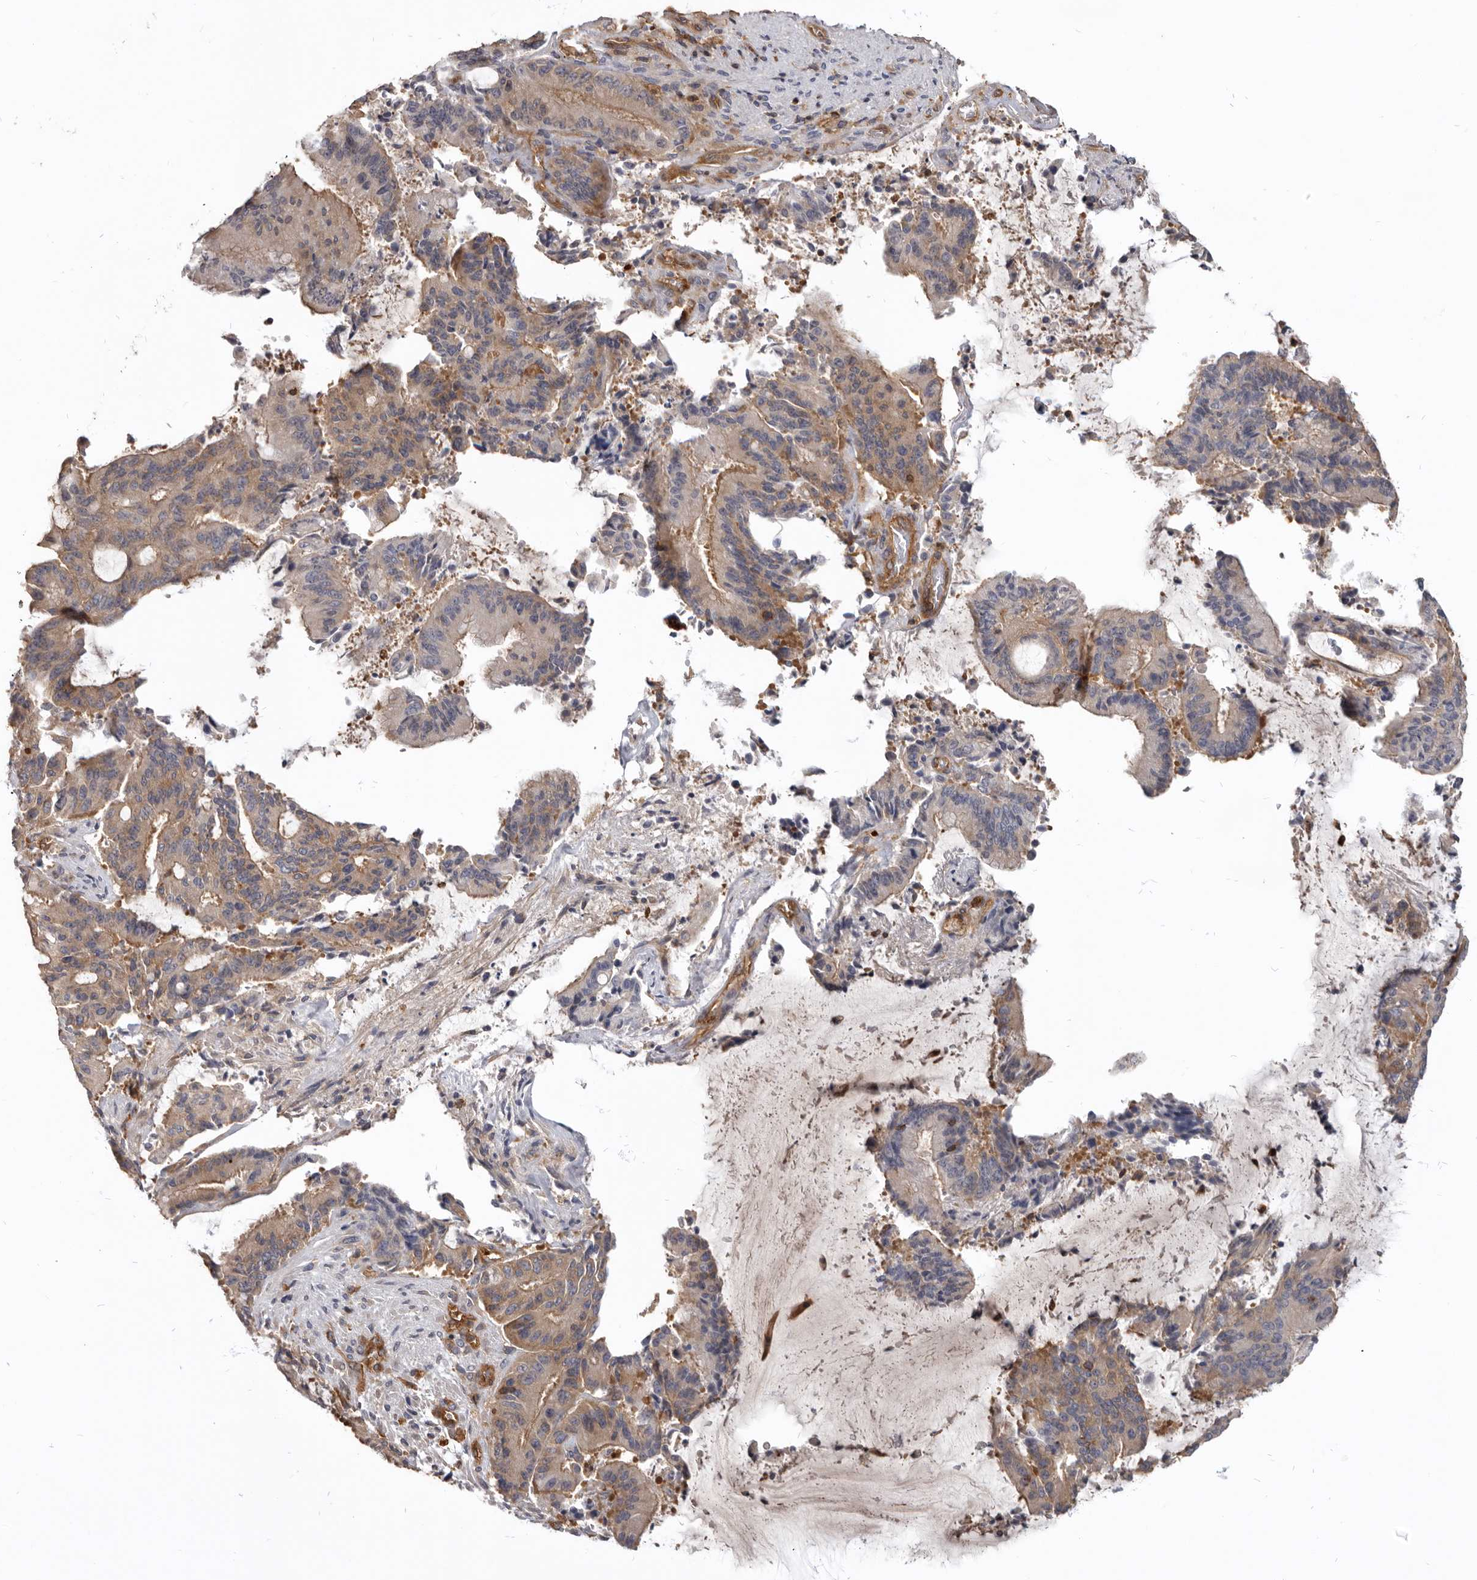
{"staining": {"intensity": "moderate", "quantity": ">75%", "location": "cytoplasmic/membranous"}, "tissue": "liver cancer", "cell_type": "Tumor cells", "image_type": "cancer", "snomed": [{"axis": "morphology", "description": "Normal tissue, NOS"}, {"axis": "morphology", "description": "Cholangiocarcinoma"}, {"axis": "topography", "description": "Liver"}, {"axis": "topography", "description": "Peripheral nerve tissue"}], "caption": "Immunohistochemistry (IHC) (DAB) staining of cholangiocarcinoma (liver) exhibits moderate cytoplasmic/membranous protein expression in about >75% of tumor cells.", "gene": "CBL", "patient": {"sex": "female", "age": 73}}